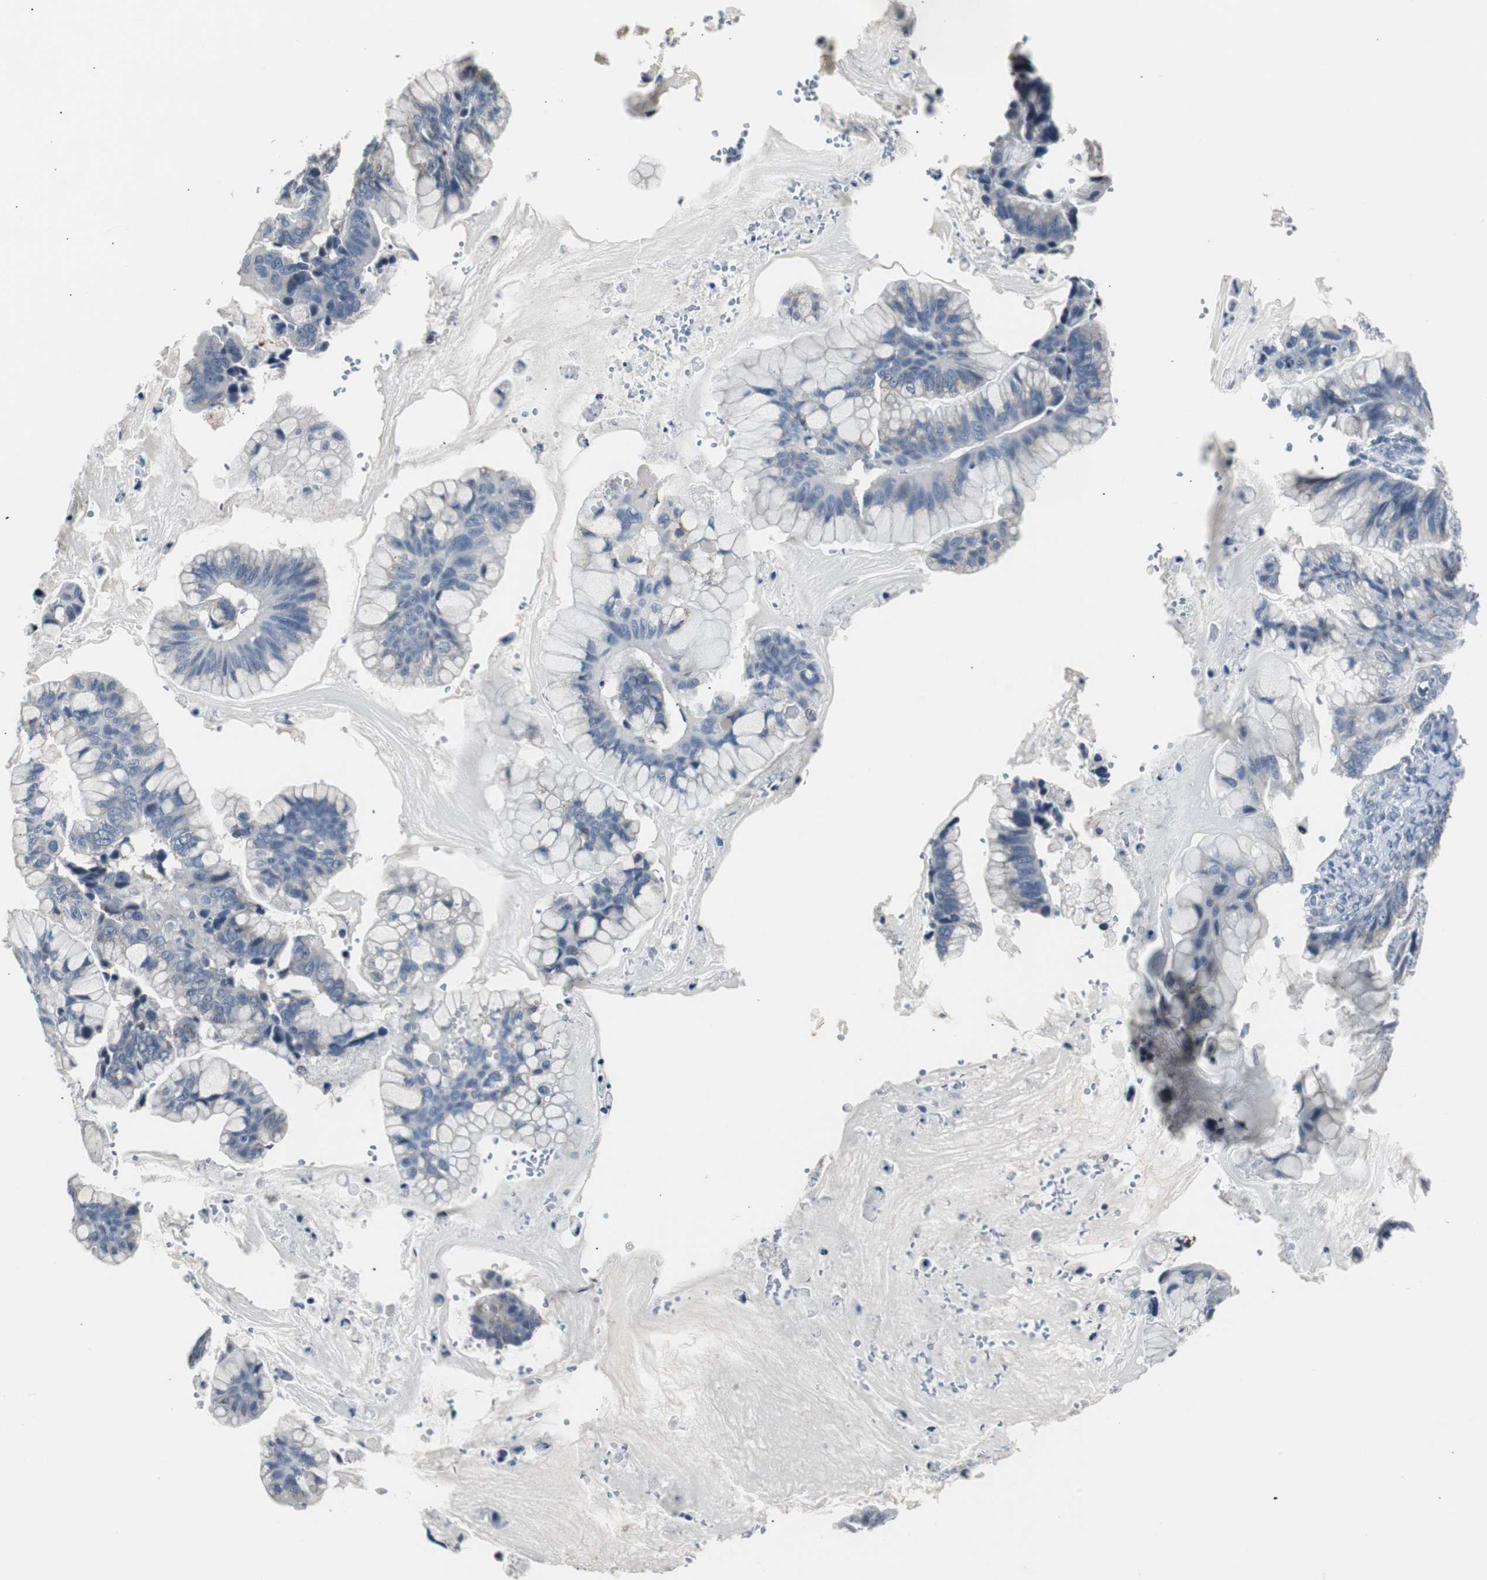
{"staining": {"intensity": "negative", "quantity": "none", "location": "none"}, "tissue": "ovarian cancer", "cell_type": "Tumor cells", "image_type": "cancer", "snomed": [{"axis": "morphology", "description": "Cystadenocarcinoma, mucinous, NOS"}, {"axis": "topography", "description": "Ovary"}], "caption": "Tumor cells are negative for protein expression in human ovarian mucinous cystadenocarcinoma. (Brightfield microscopy of DAB IHC at high magnification).", "gene": "SOX30", "patient": {"sex": "female", "age": 36}}